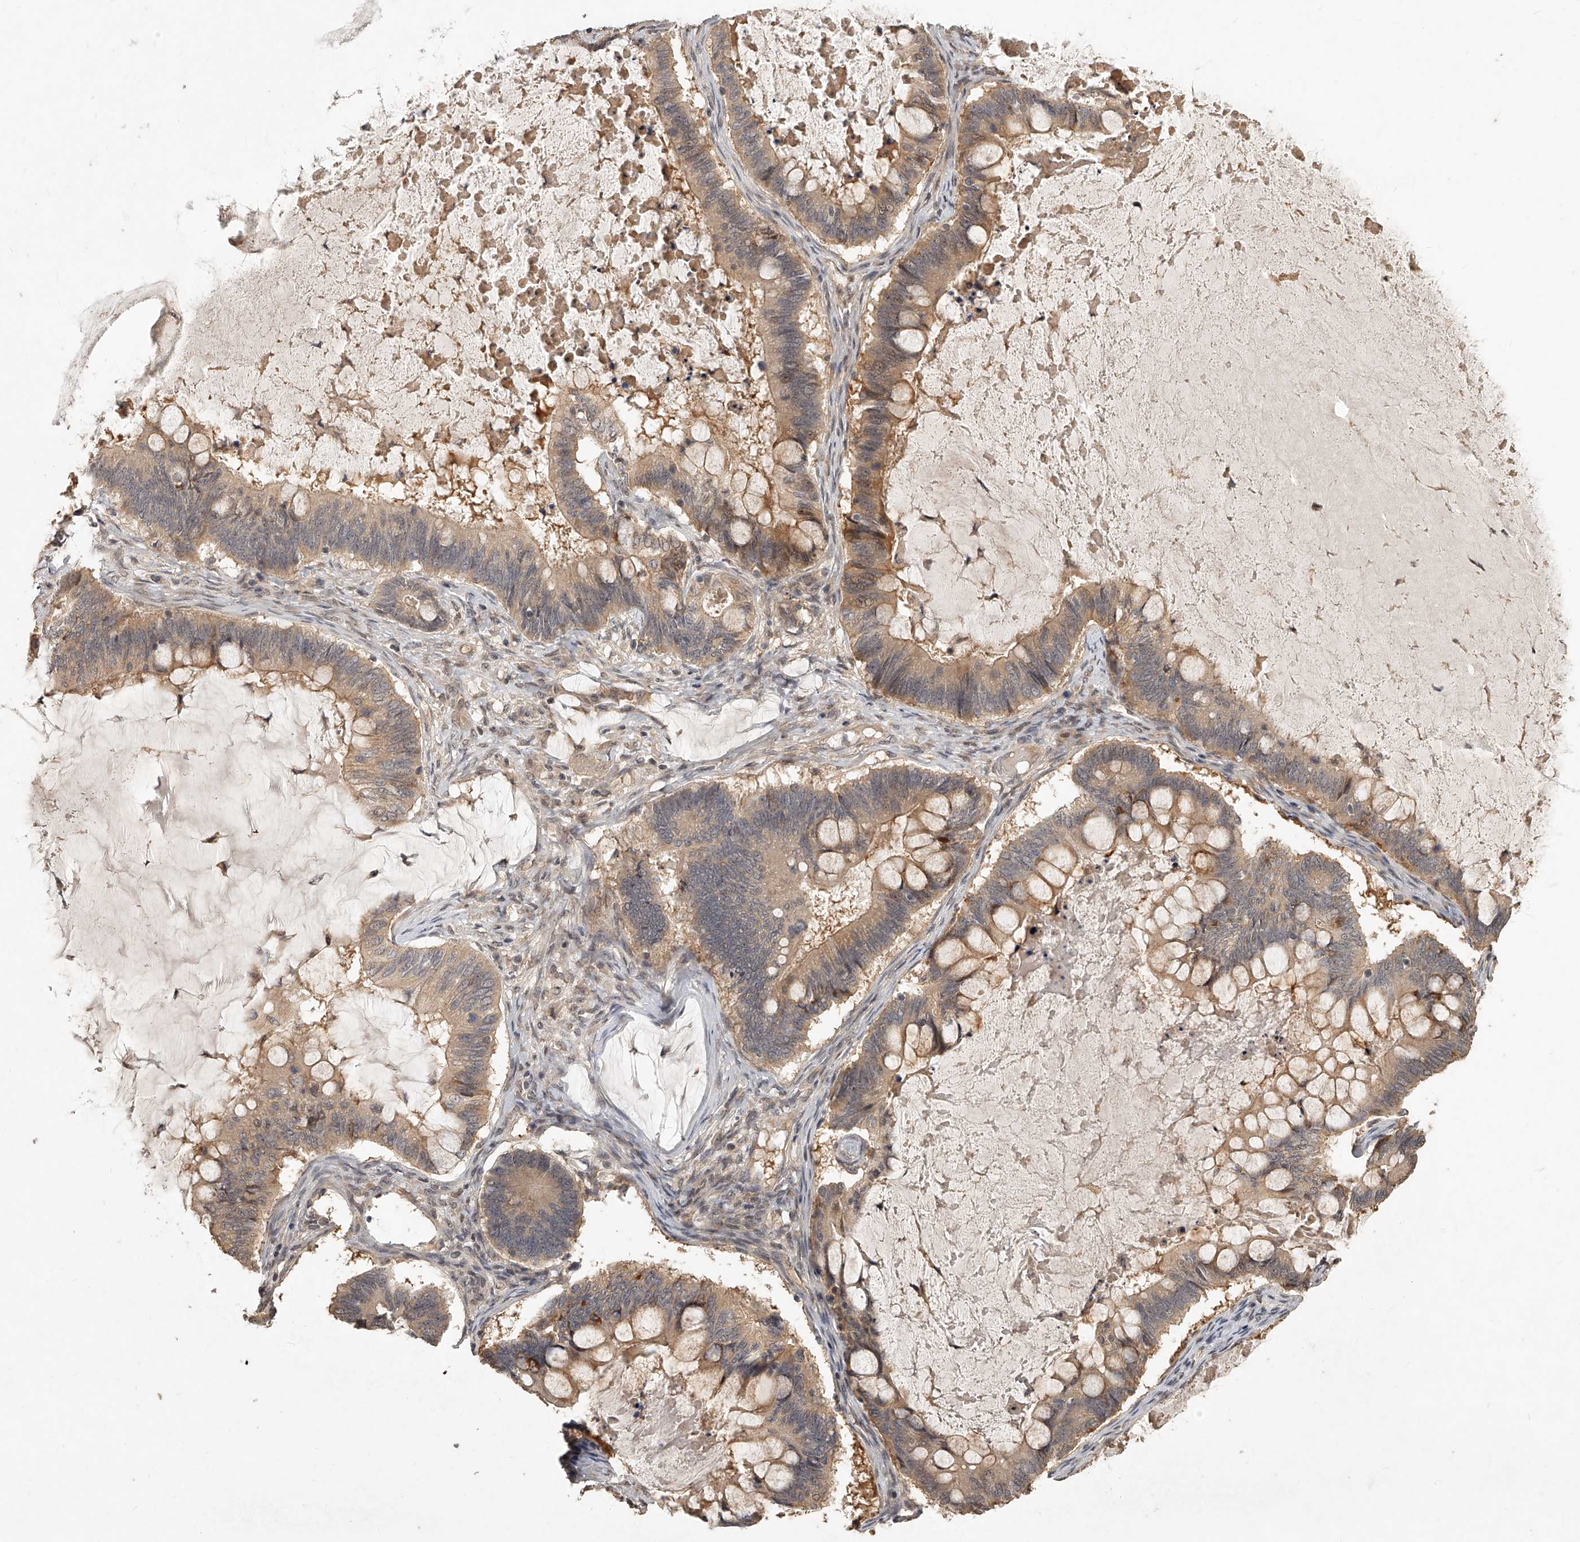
{"staining": {"intensity": "moderate", "quantity": ">75%", "location": "cytoplasmic/membranous"}, "tissue": "ovarian cancer", "cell_type": "Tumor cells", "image_type": "cancer", "snomed": [{"axis": "morphology", "description": "Cystadenocarcinoma, mucinous, NOS"}, {"axis": "topography", "description": "Ovary"}], "caption": "IHC photomicrograph of neoplastic tissue: human mucinous cystadenocarcinoma (ovarian) stained using immunohistochemistry (IHC) shows medium levels of moderate protein expression localized specifically in the cytoplasmic/membranous of tumor cells, appearing as a cytoplasmic/membranous brown color.", "gene": "SLC37A1", "patient": {"sex": "female", "age": 61}}